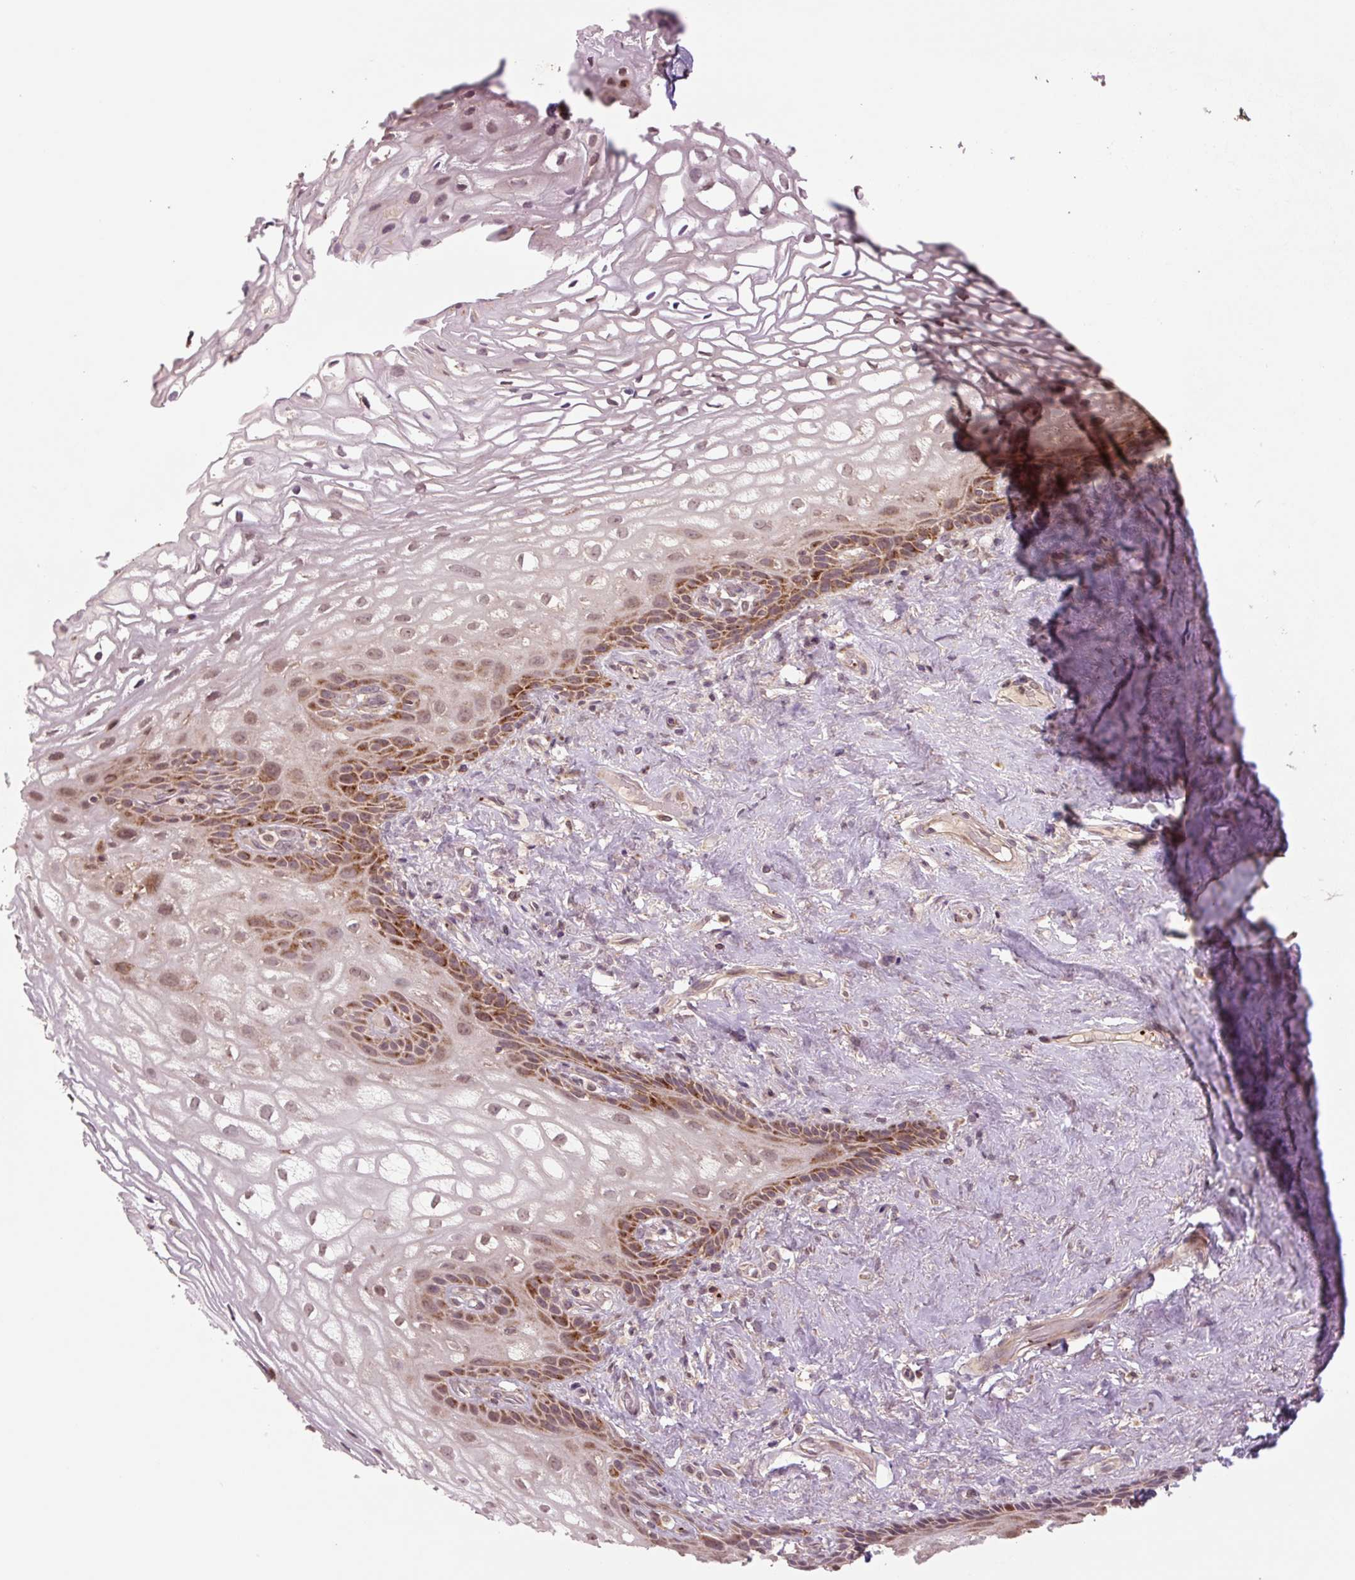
{"staining": {"intensity": "moderate", "quantity": "25%-75%", "location": "cytoplasmic/membranous,nuclear"}, "tissue": "vagina", "cell_type": "Squamous epithelial cells", "image_type": "normal", "snomed": [{"axis": "morphology", "description": "Normal tissue, NOS"}, {"axis": "morphology", "description": "Adenocarcinoma, NOS"}, {"axis": "topography", "description": "Rectum"}, {"axis": "topography", "description": "Vagina"}, {"axis": "topography", "description": "Peripheral nerve tissue"}], "caption": "Moderate cytoplasmic/membranous,nuclear protein staining is seen in approximately 25%-75% of squamous epithelial cells in vagina.", "gene": "TMEM160", "patient": {"sex": "female", "age": 71}}